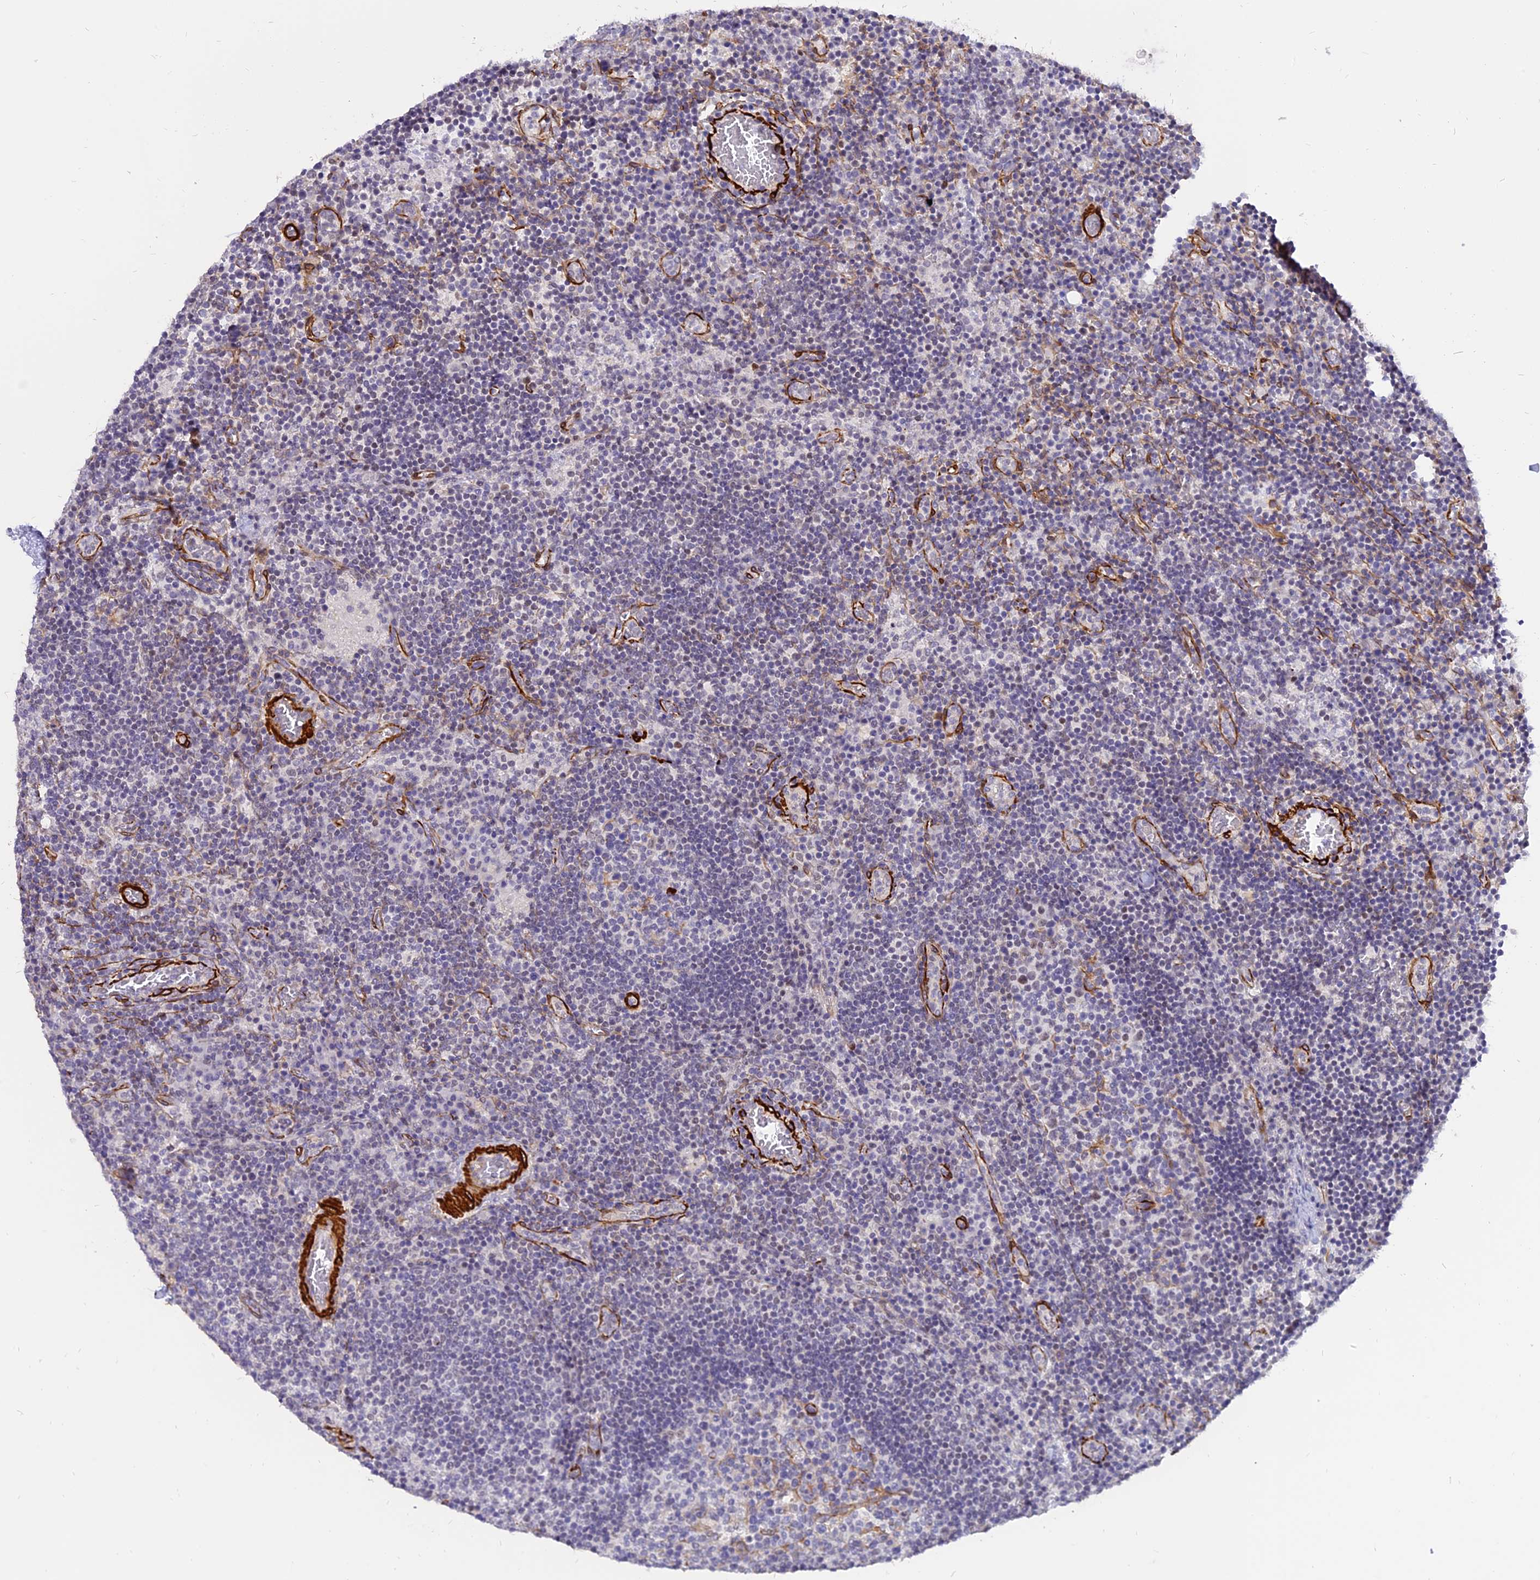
{"staining": {"intensity": "negative", "quantity": "none", "location": "none"}, "tissue": "lymph node", "cell_type": "Germinal center cells", "image_type": "normal", "snomed": [{"axis": "morphology", "description": "Normal tissue, NOS"}, {"axis": "topography", "description": "Lymph node"}], "caption": "This is a image of immunohistochemistry staining of benign lymph node, which shows no staining in germinal center cells.", "gene": "CENPV", "patient": {"sex": "male", "age": 58}}